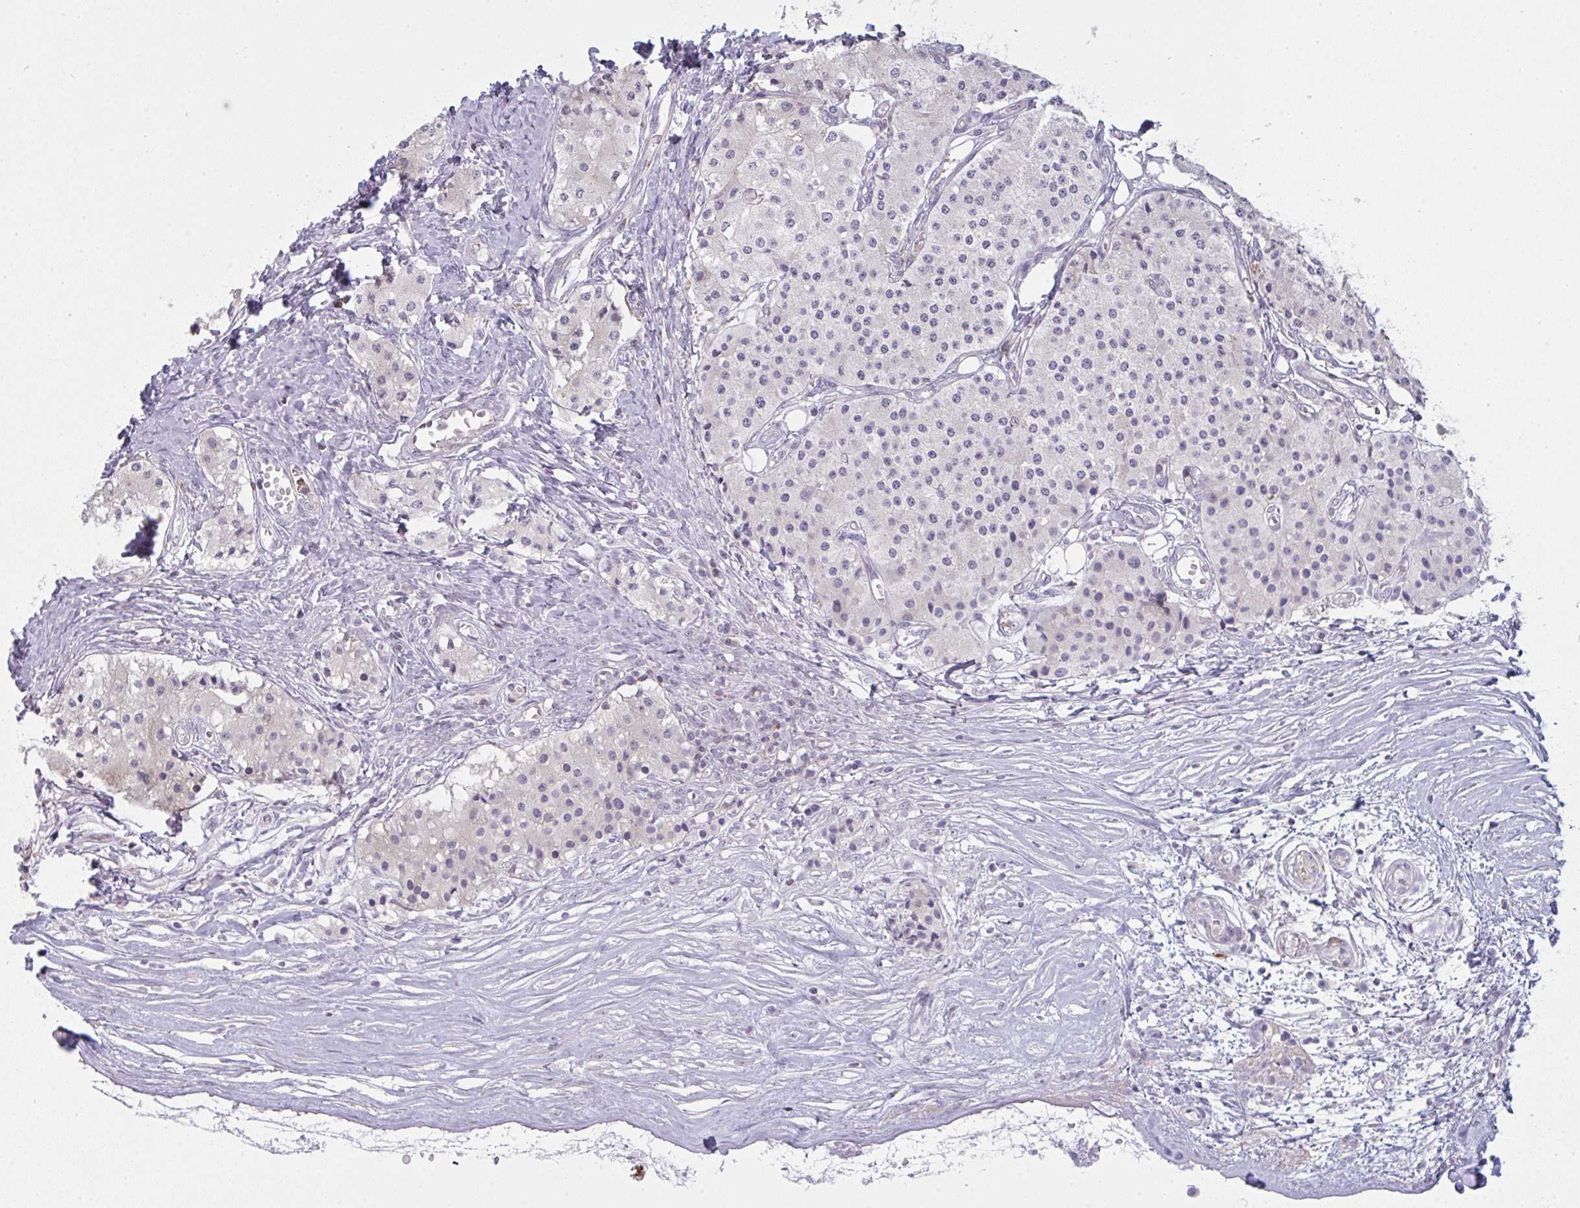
{"staining": {"intensity": "negative", "quantity": "none", "location": "none"}, "tissue": "carcinoid", "cell_type": "Tumor cells", "image_type": "cancer", "snomed": [{"axis": "morphology", "description": "Carcinoid, malignant, NOS"}, {"axis": "topography", "description": "Colon"}], "caption": "Immunohistochemistry (IHC) micrograph of human carcinoid stained for a protein (brown), which shows no expression in tumor cells.", "gene": "CD80", "patient": {"sex": "female", "age": 52}}